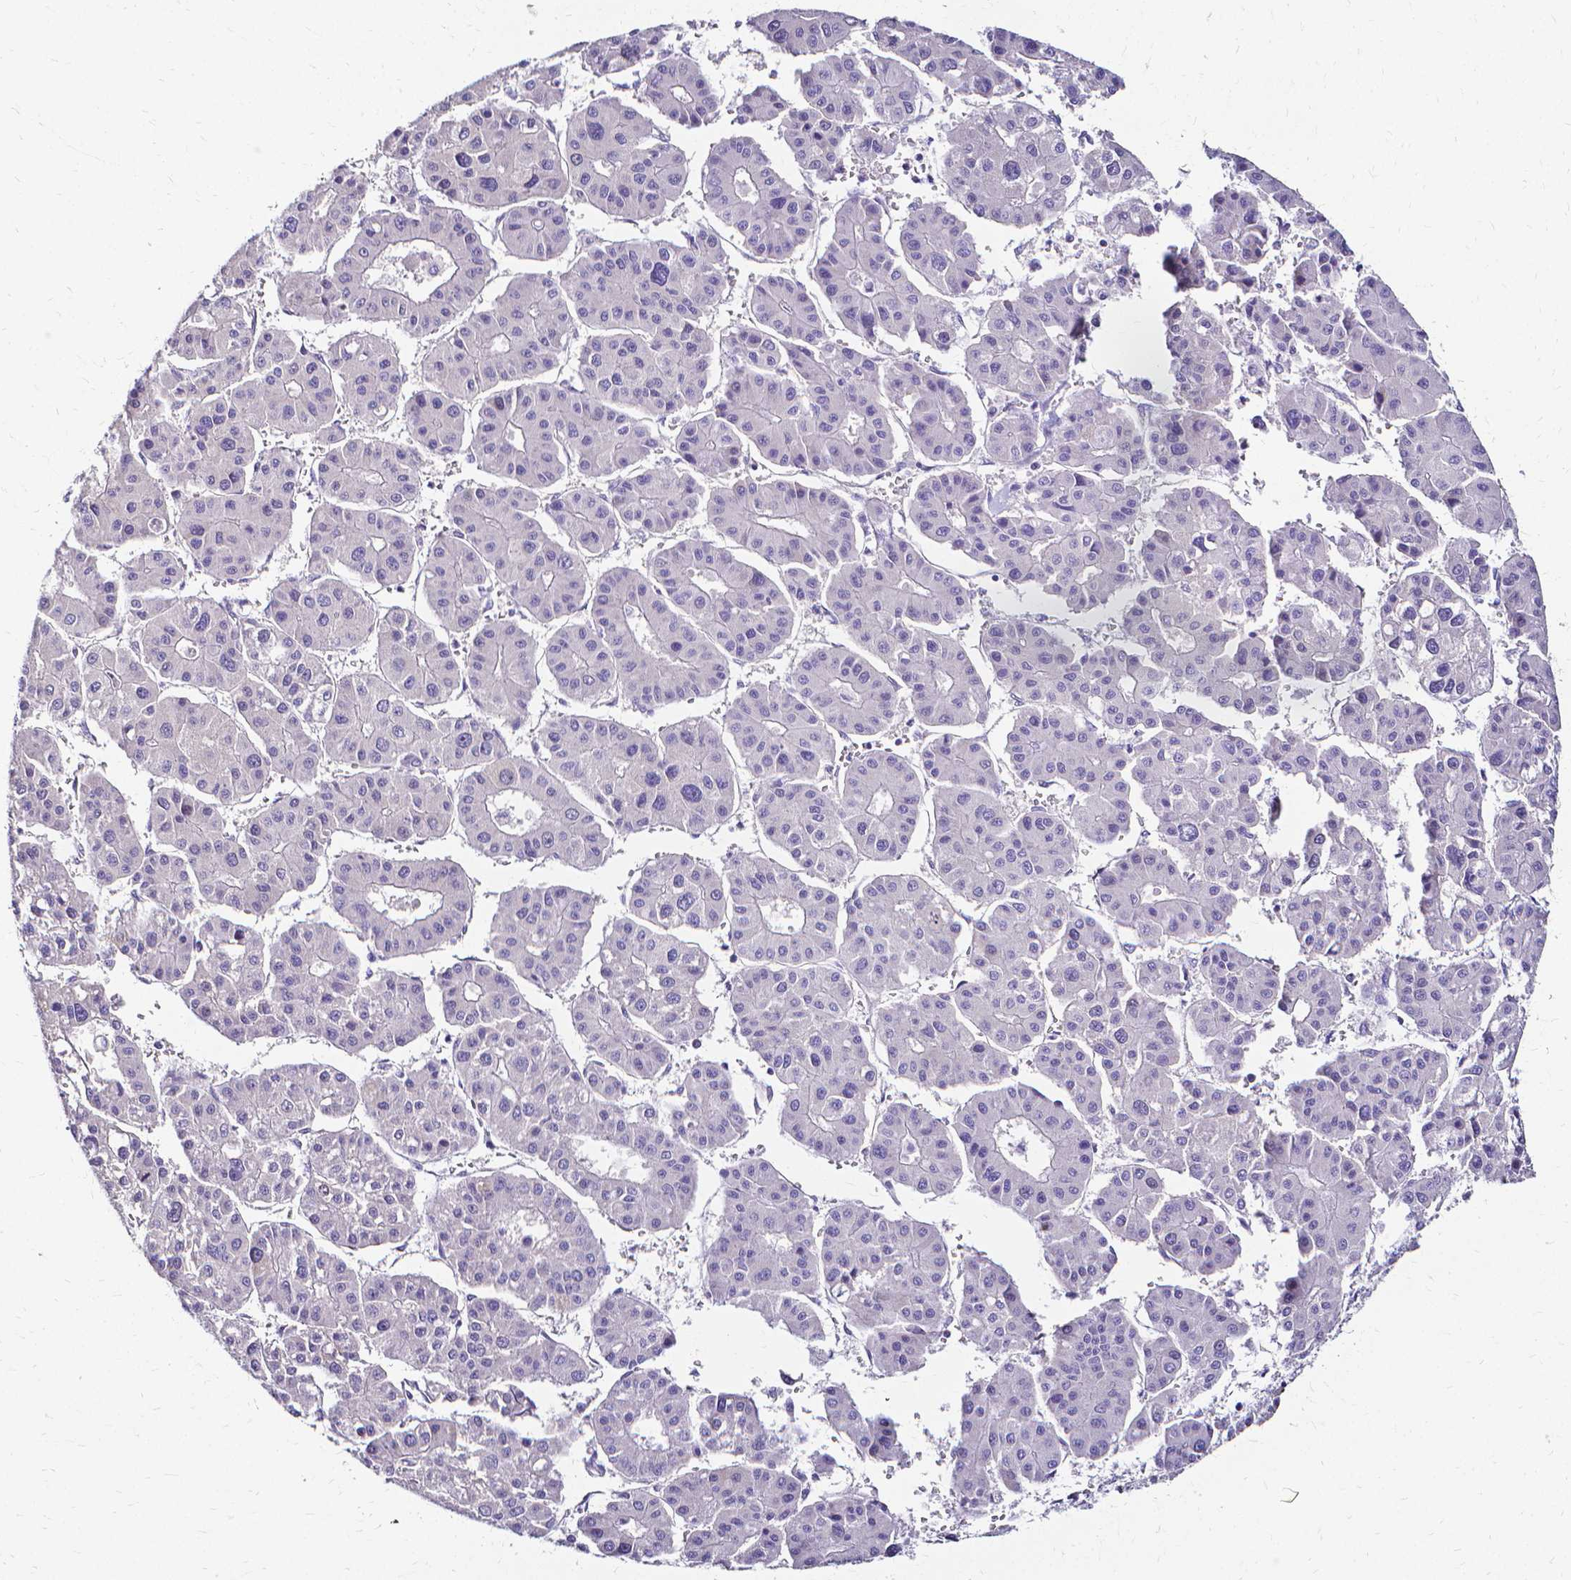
{"staining": {"intensity": "negative", "quantity": "none", "location": "none"}, "tissue": "liver cancer", "cell_type": "Tumor cells", "image_type": "cancer", "snomed": [{"axis": "morphology", "description": "Carcinoma, Hepatocellular, NOS"}, {"axis": "topography", "description": "Liver"}], "caption": "The photomicrograph demonstrates no staining of tumor cells in hepatocellular carcinoma (liver).", "gene": "CCNB1", "patient": {"sex": "male", "age": 73}}